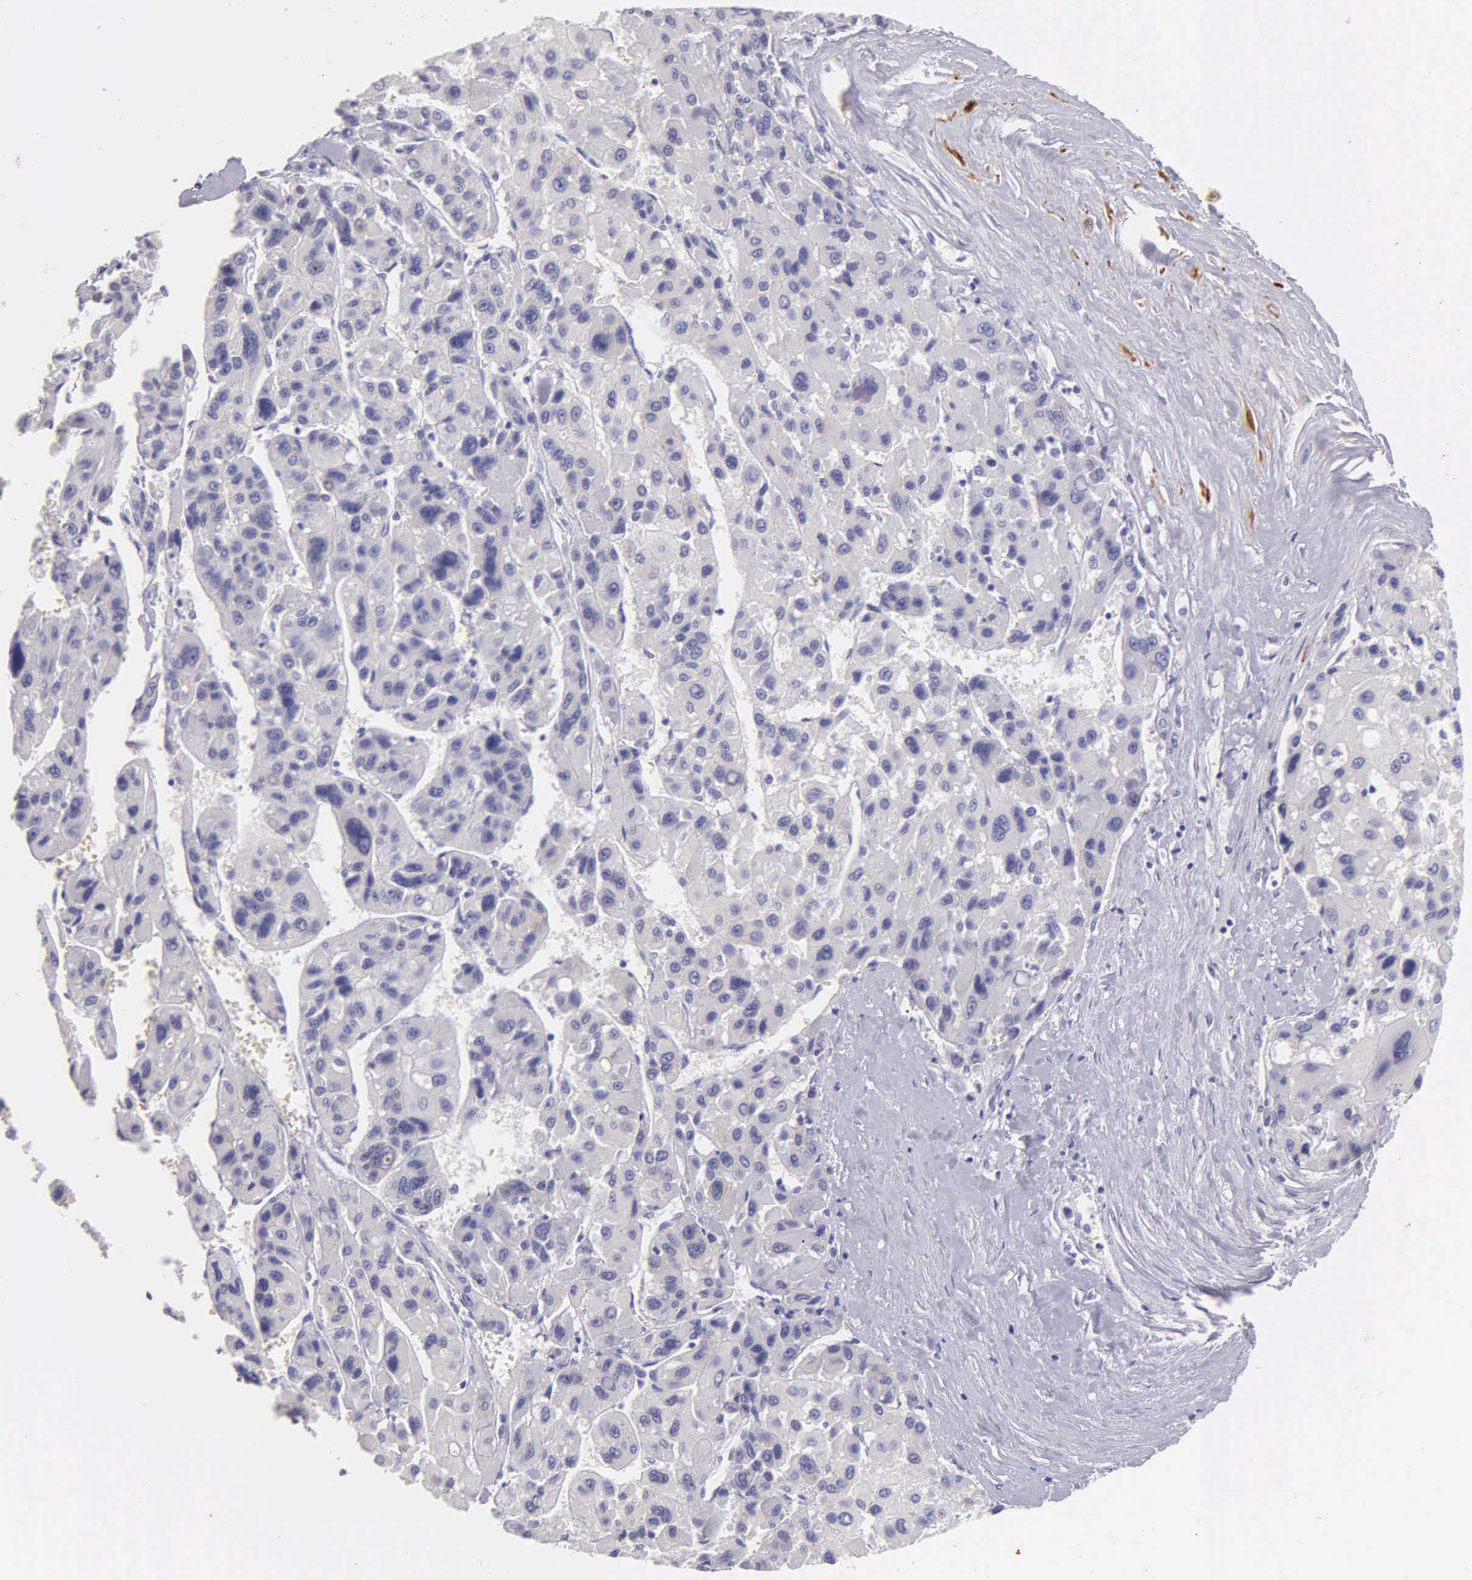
{"staining": {"intensity": "negative", "quantity": "none", "location": "none"}, "tissue": "liver cancer", "cell_type": "Tumor cells", "image_type": "cancer", "snomed": [{"axis": "morphology", "description": "Carcinoma, Hepatocellular, NOS"}, {"axis": "topography", "description": "Liver"}], "caption": "DAB (3,3'-diaminobenzidine) immunohistochemical staining of liver cancer shows no significant expression in tumor cells.", "gene": "KRT17", "patient": {"sex": "male", "age": 64}}